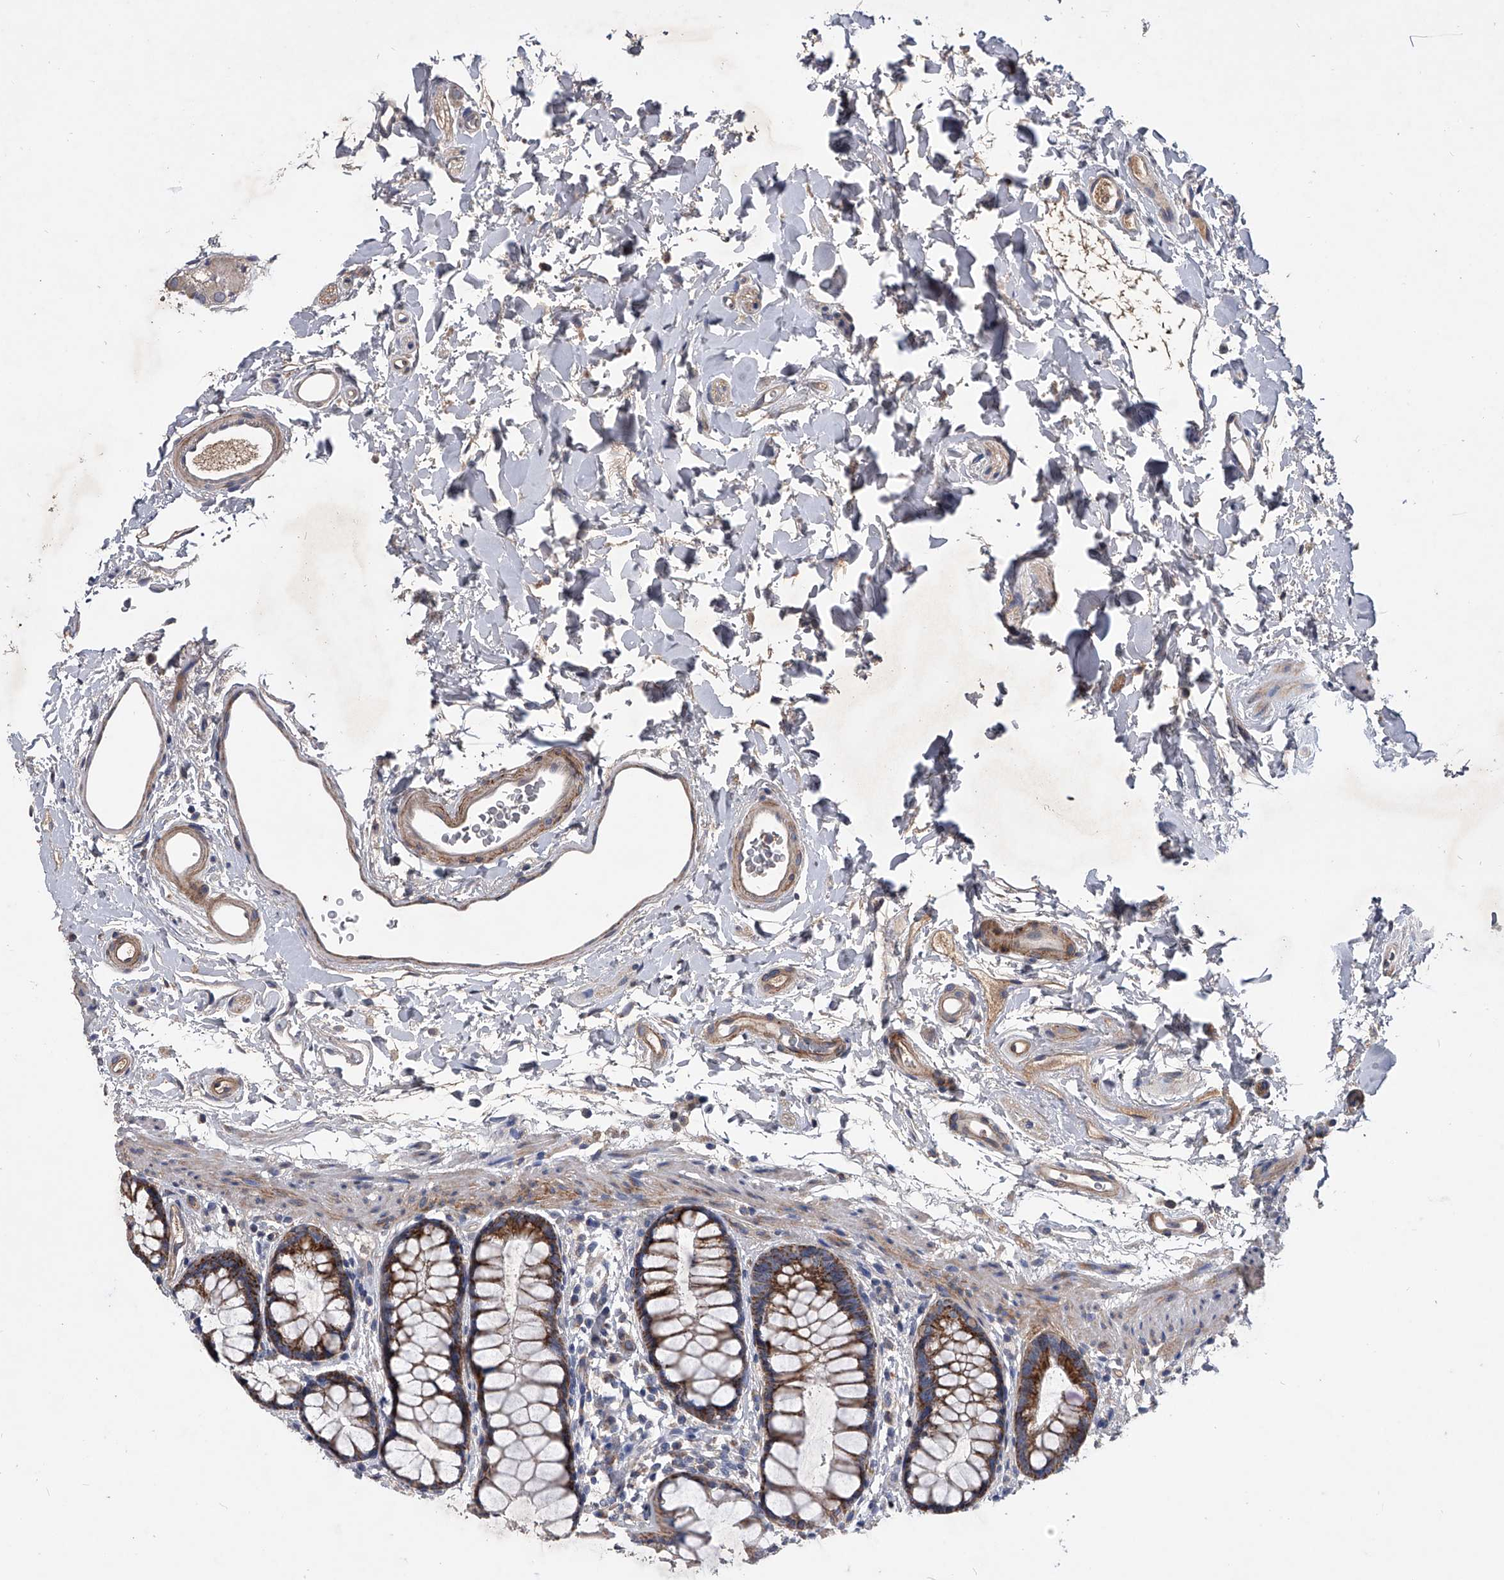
{"staining": {"intensity": "moderate", "quantity": ">75%", "location": "cytoplasmic/membranous"}, "tissue": "rectum", "cell_type": "Glandular cells", "image_type": "normal", "snomed": [{"axis": "morphology", "description": "Normal tissue, NOS"}, {"axis": "topography", "description": "Rectum"}], "caption": "Immunohistochemistry of benign rectum demonstrates medium levels of moderate cytoplasmic/membranous positivity in approximately >75% of glandular cells.", "gene": "NRP1", "patient": {"sex": "female", "age": 65}}